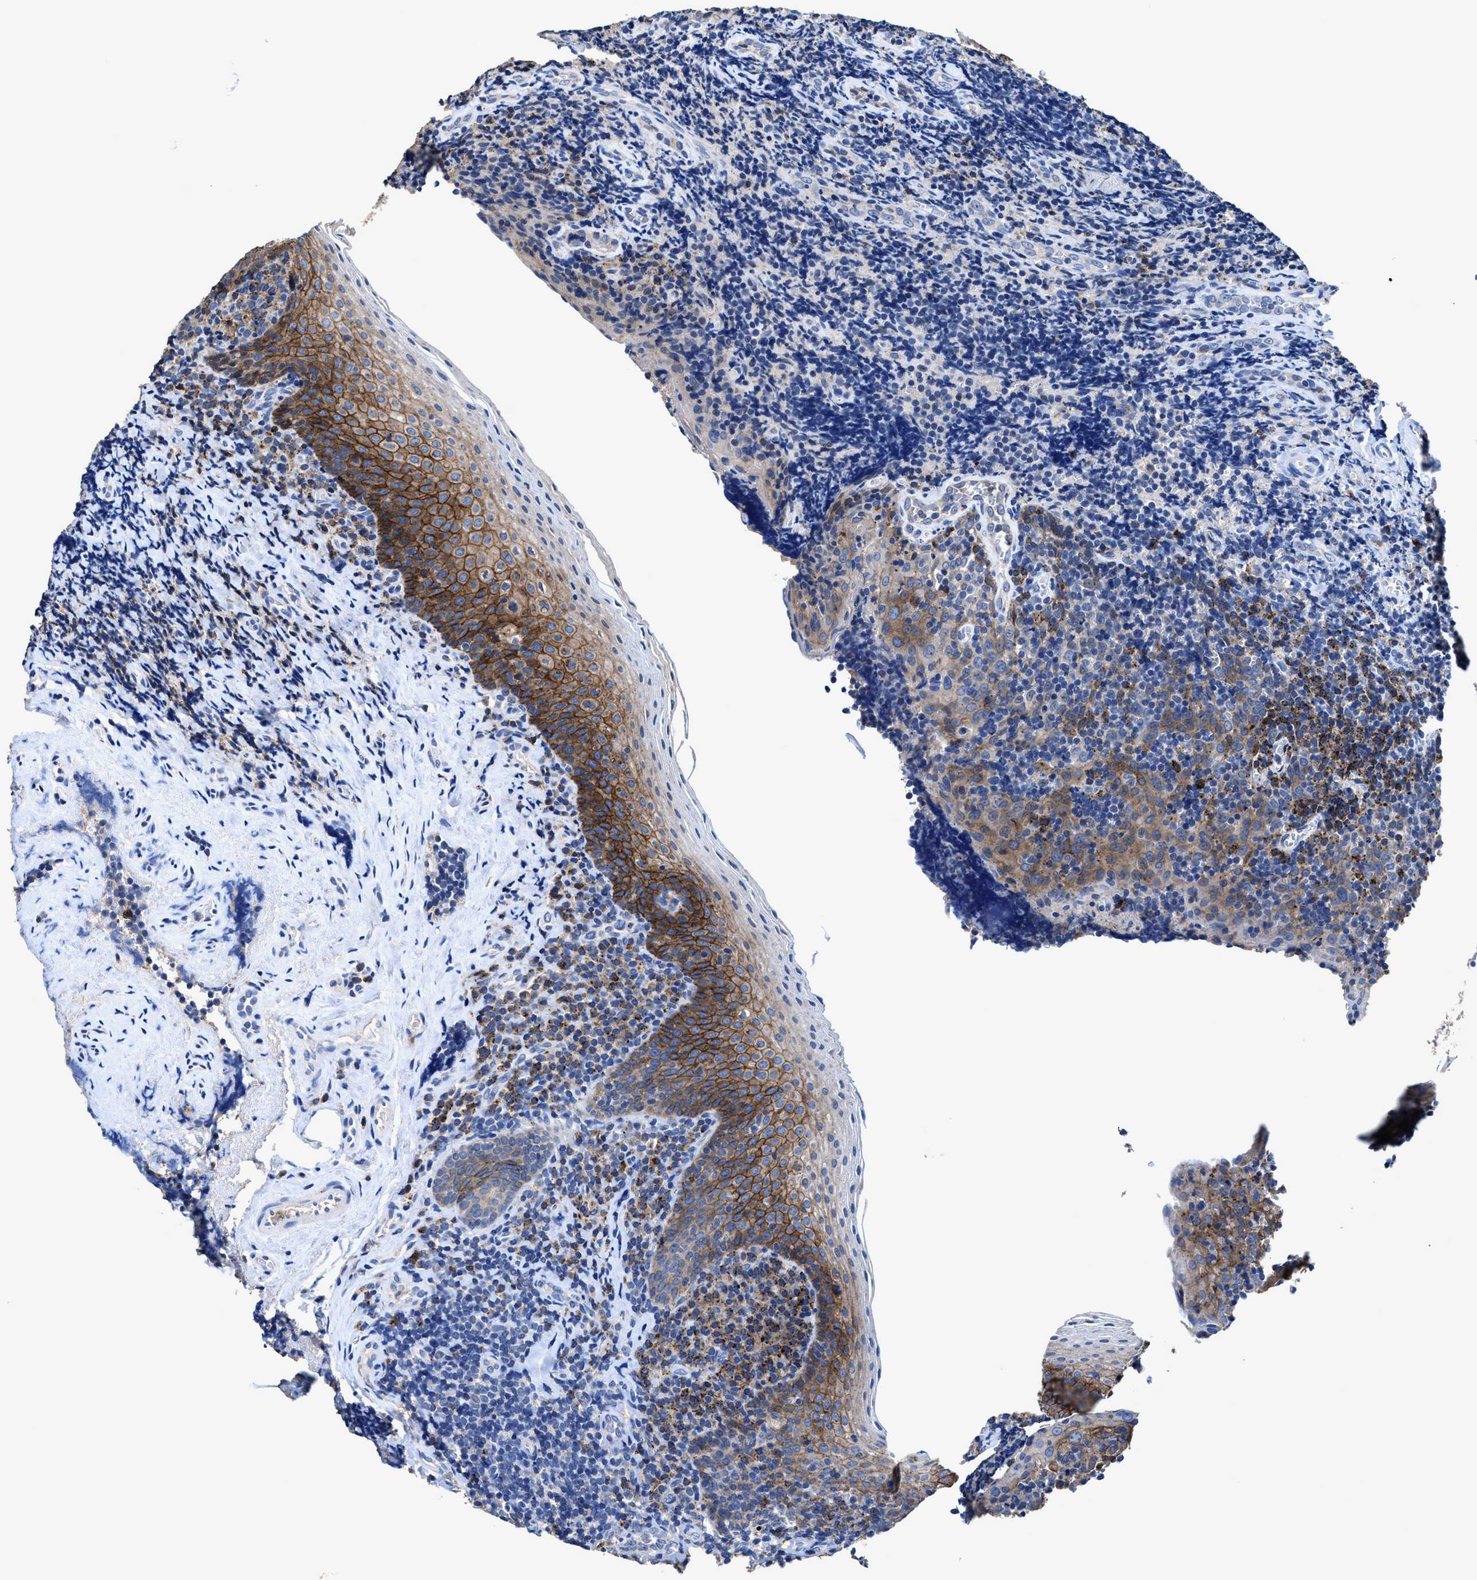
{"staining": {"intensity": "negative", "quantity": "none", "location": "none"}, "tissue": "tonsil", "cell_type": "Germinal center cells", "image_type": "normal", "snomed": [{"axis": "morphology", "description": "Normal tissue, NOS"}, {"axis": "morphology", "description": "Inflammation, NOS"}, {"axis": "topography", "description": "Tonsil"}], "caption": "This is an immunohistochemistry micrograph of benign tonsil. There is no staining in germinal center cells.", "gene": "UBR4", "patient": {"sex": "female", "age": 31}}